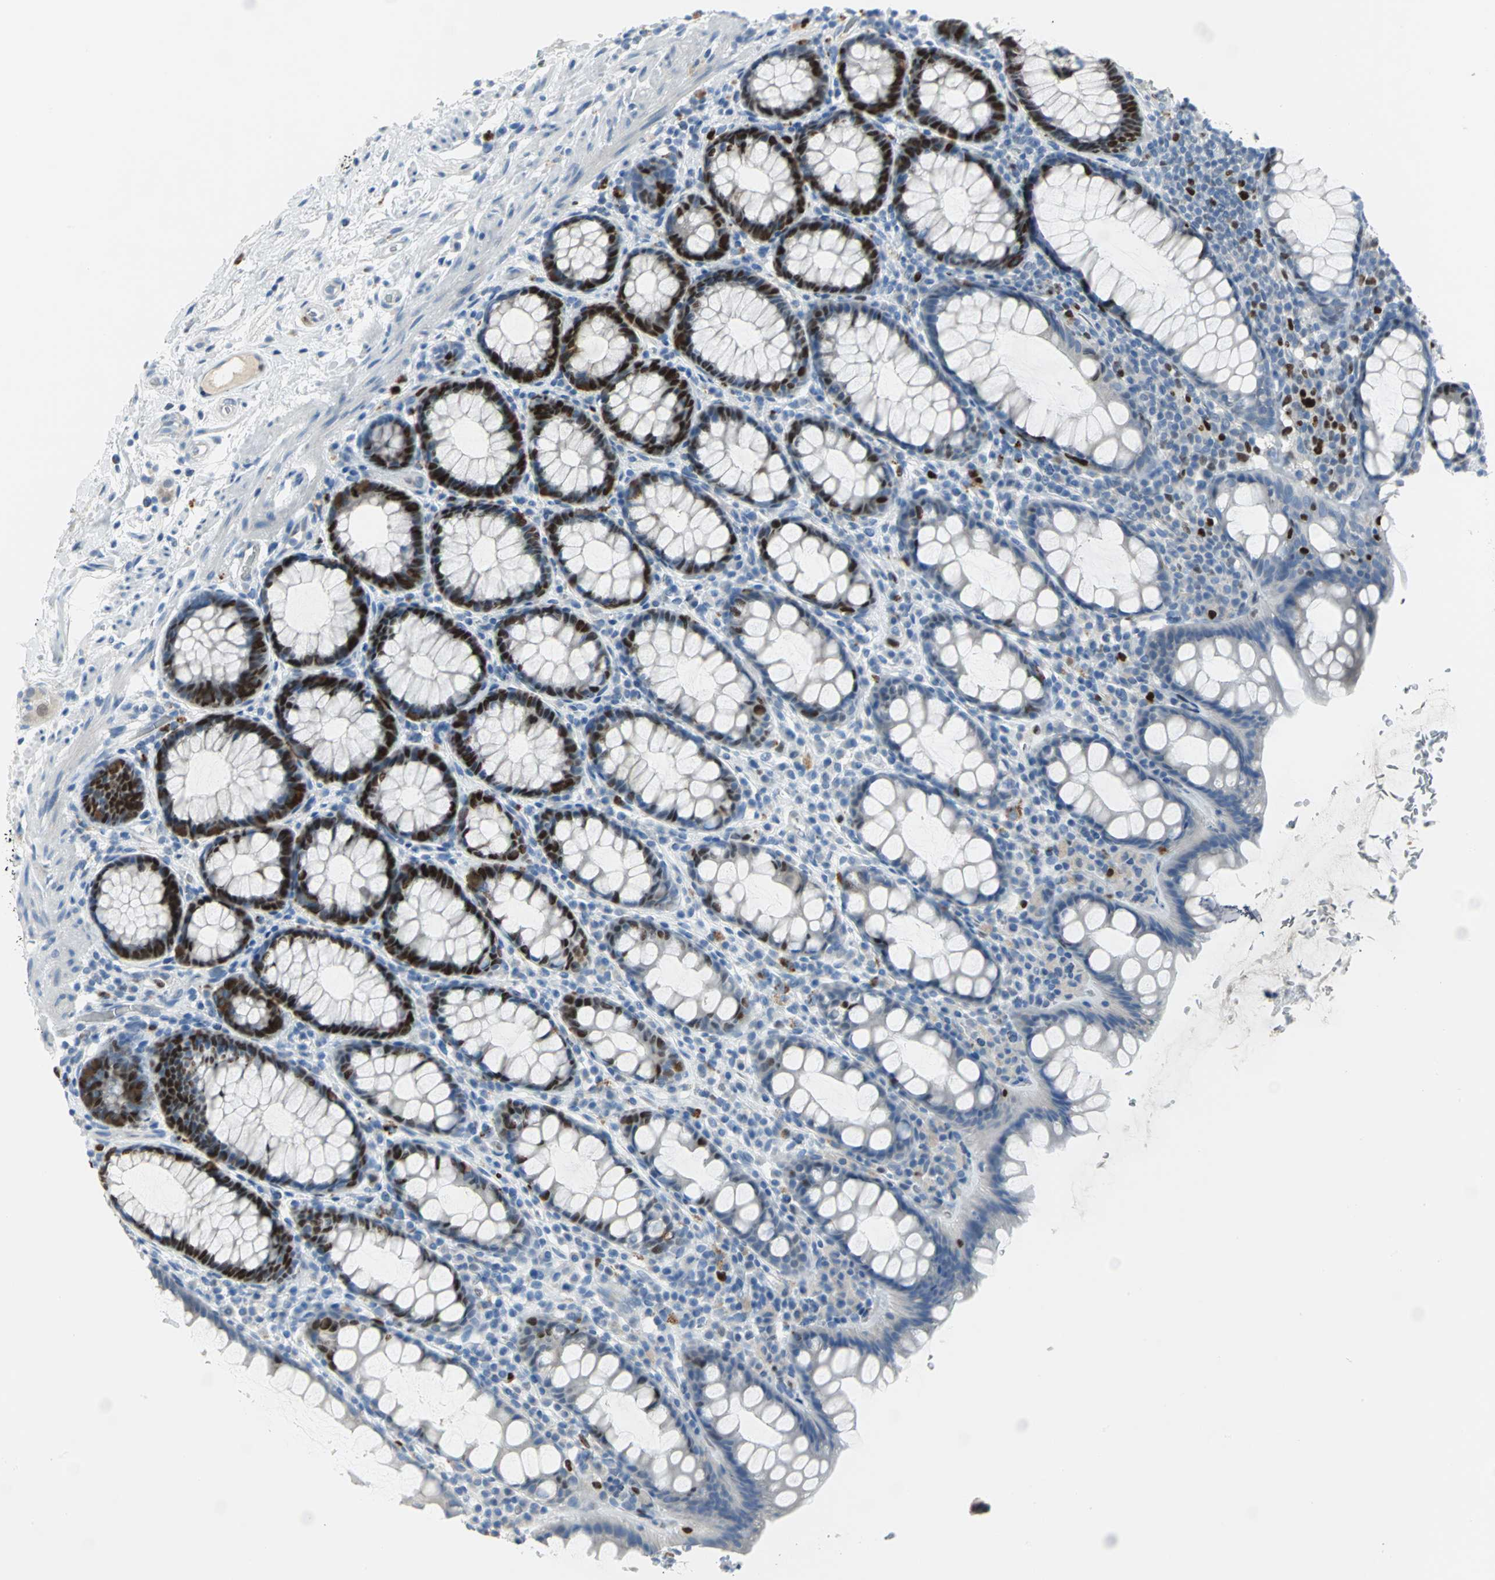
{"staining": {"intensity": "strong", "quantity": "25%-75%", "location": "nuclear"}, "tissue": "rectum", "cell_type": "Glandular cells", "image_type": "normal", "snomed": [{"axis": "morphology", "description": "Normal tissue, NOS"}, {"axis": "topography", "description": "Rectum"}], "caption": "Protein expression analysis of normal rectum exhibits strong nuclear expression in about 25%-75% of glandular cells.", "gene": "MCM4", "patient": {"sex": "male", "age": 92}}